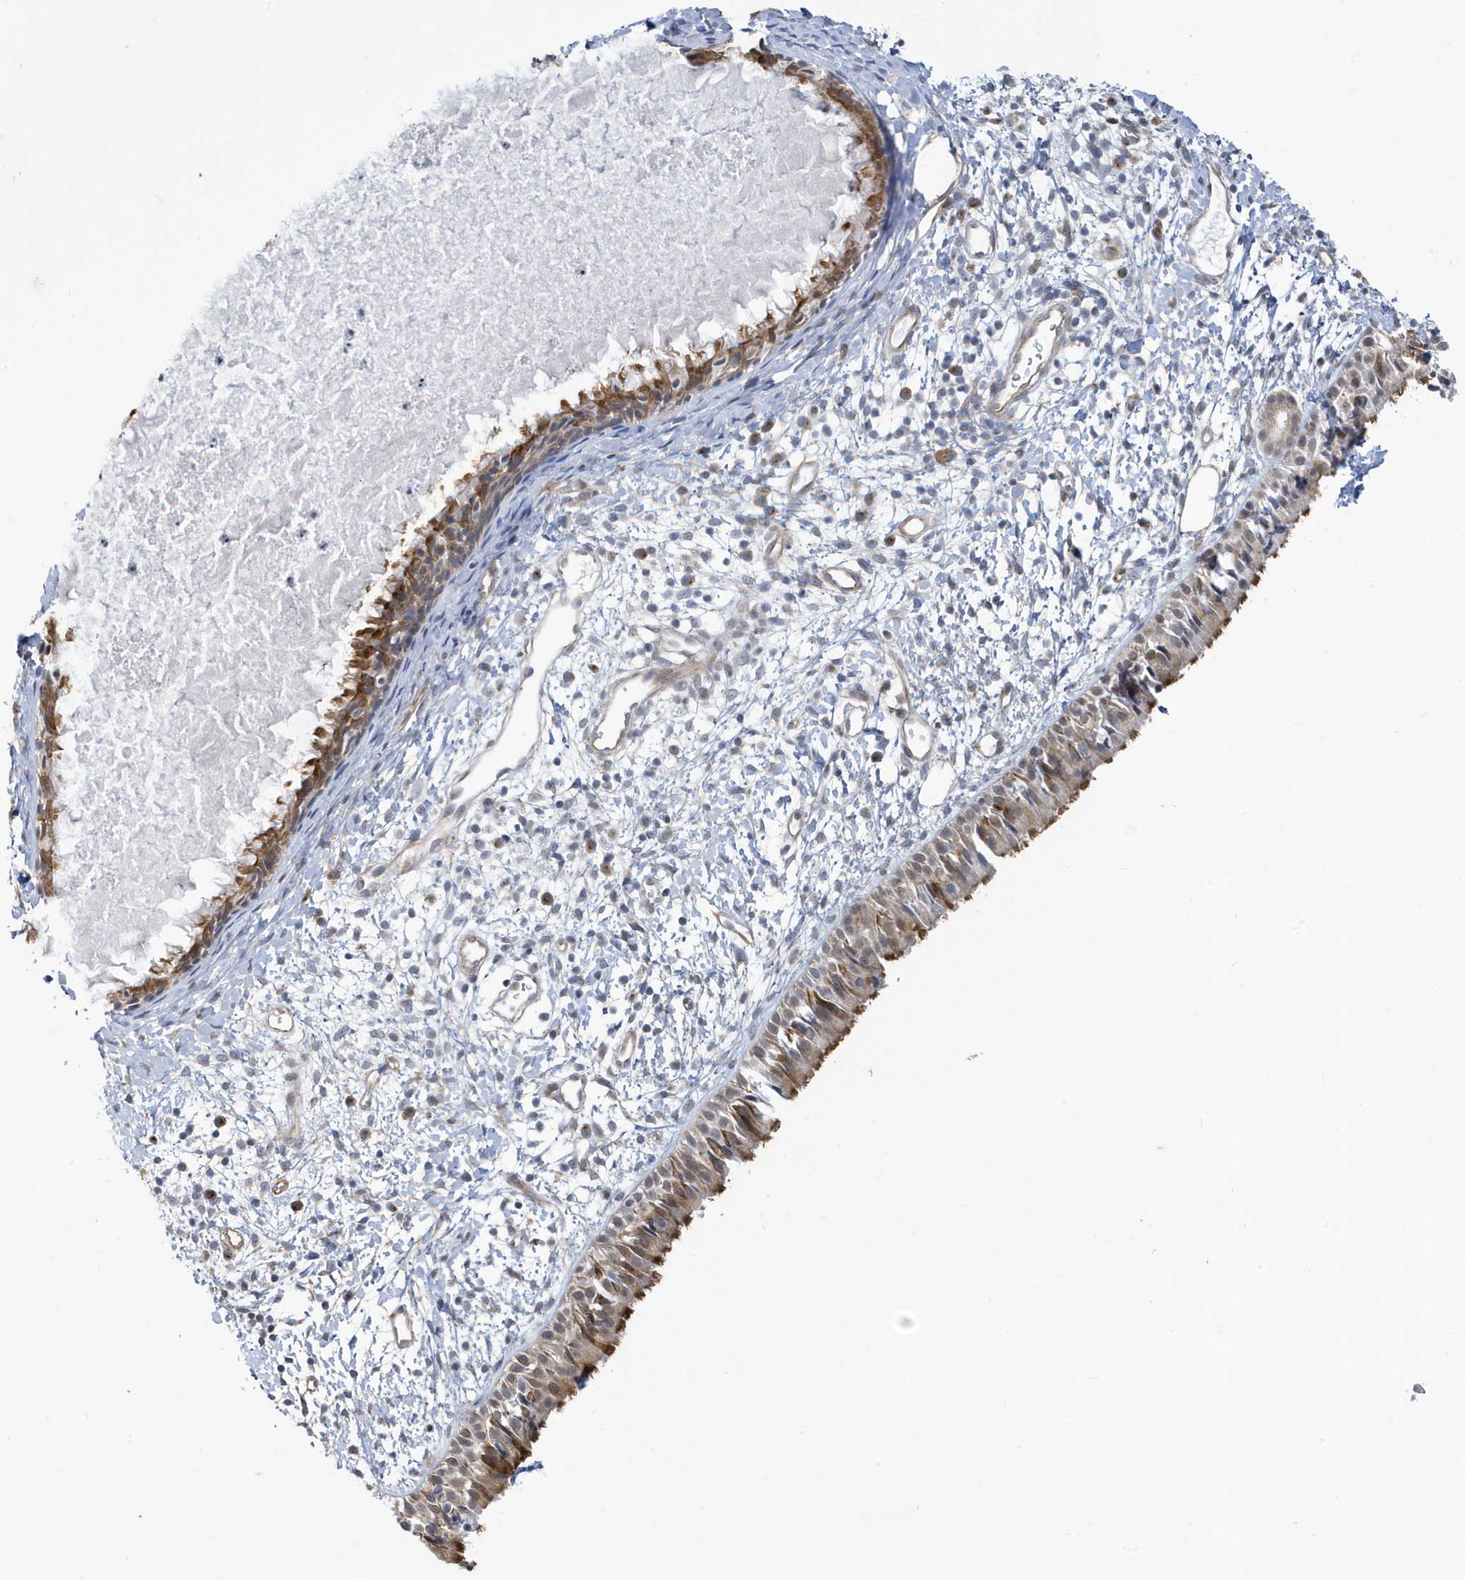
{"staining": {"intensity": "strong", "quantity": "25%-75%", "location": "cytoplasmic/membranous"}, "tissue": "nasopharynx", "cell_type": "Respiratory epithelial cells", "image_type": "normal", "snomed": [{"axis": "morphology", "description": "Normal tissue, NOS"}, {"axis": "topography", "description": "Nasopharynx"}], "caption": "Brown immunohistochemical staining in benign nasopharynx demonstrates strong cytoplasmic/membranous staining in about 25%-75% of respiratory epithelial cells.", "gene": "ZNF654", "patient": {"sex": "male", "age": 22}}